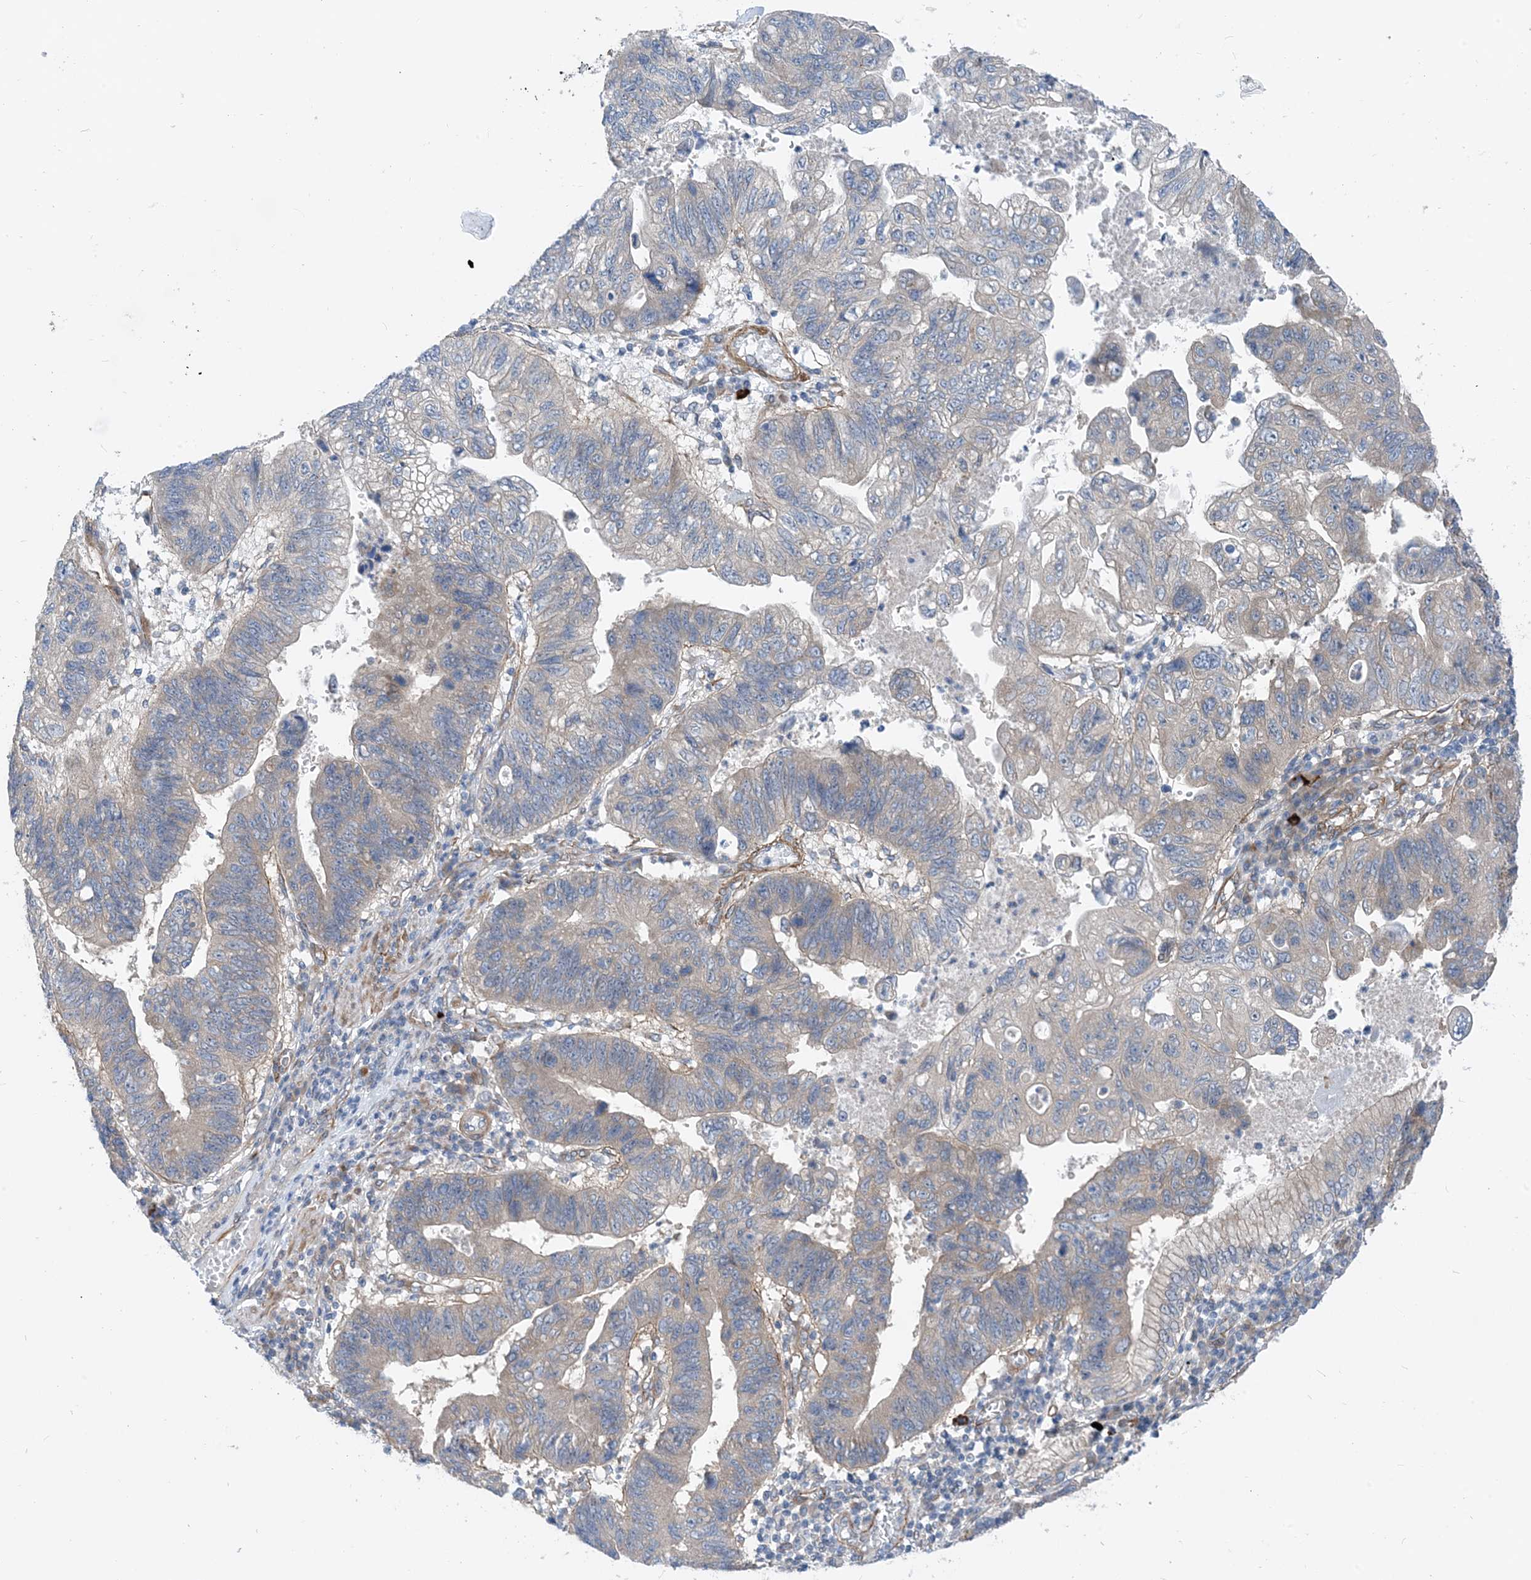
{"staining": {"intensity": "weak", "quantity": "25%-75%", "location": "cytoplasmic/membranous"}, "tissue": "stomach cancer", "cell_type": "Tumor cells", "image_type": "cancer", "snomed": [{"axis": "morphology", "description": "Adenocarcinoma, NOS"}, {"axis": "topography", "description": "Stomach"}], "caption": "Stomach cancer stained with IHC displays weak cytoplasmic/membranous staining in approximately 25%-75% of tumor cells.", "gene": "PLEKHA3", "patient": {"sex": "male", "age": 59}}